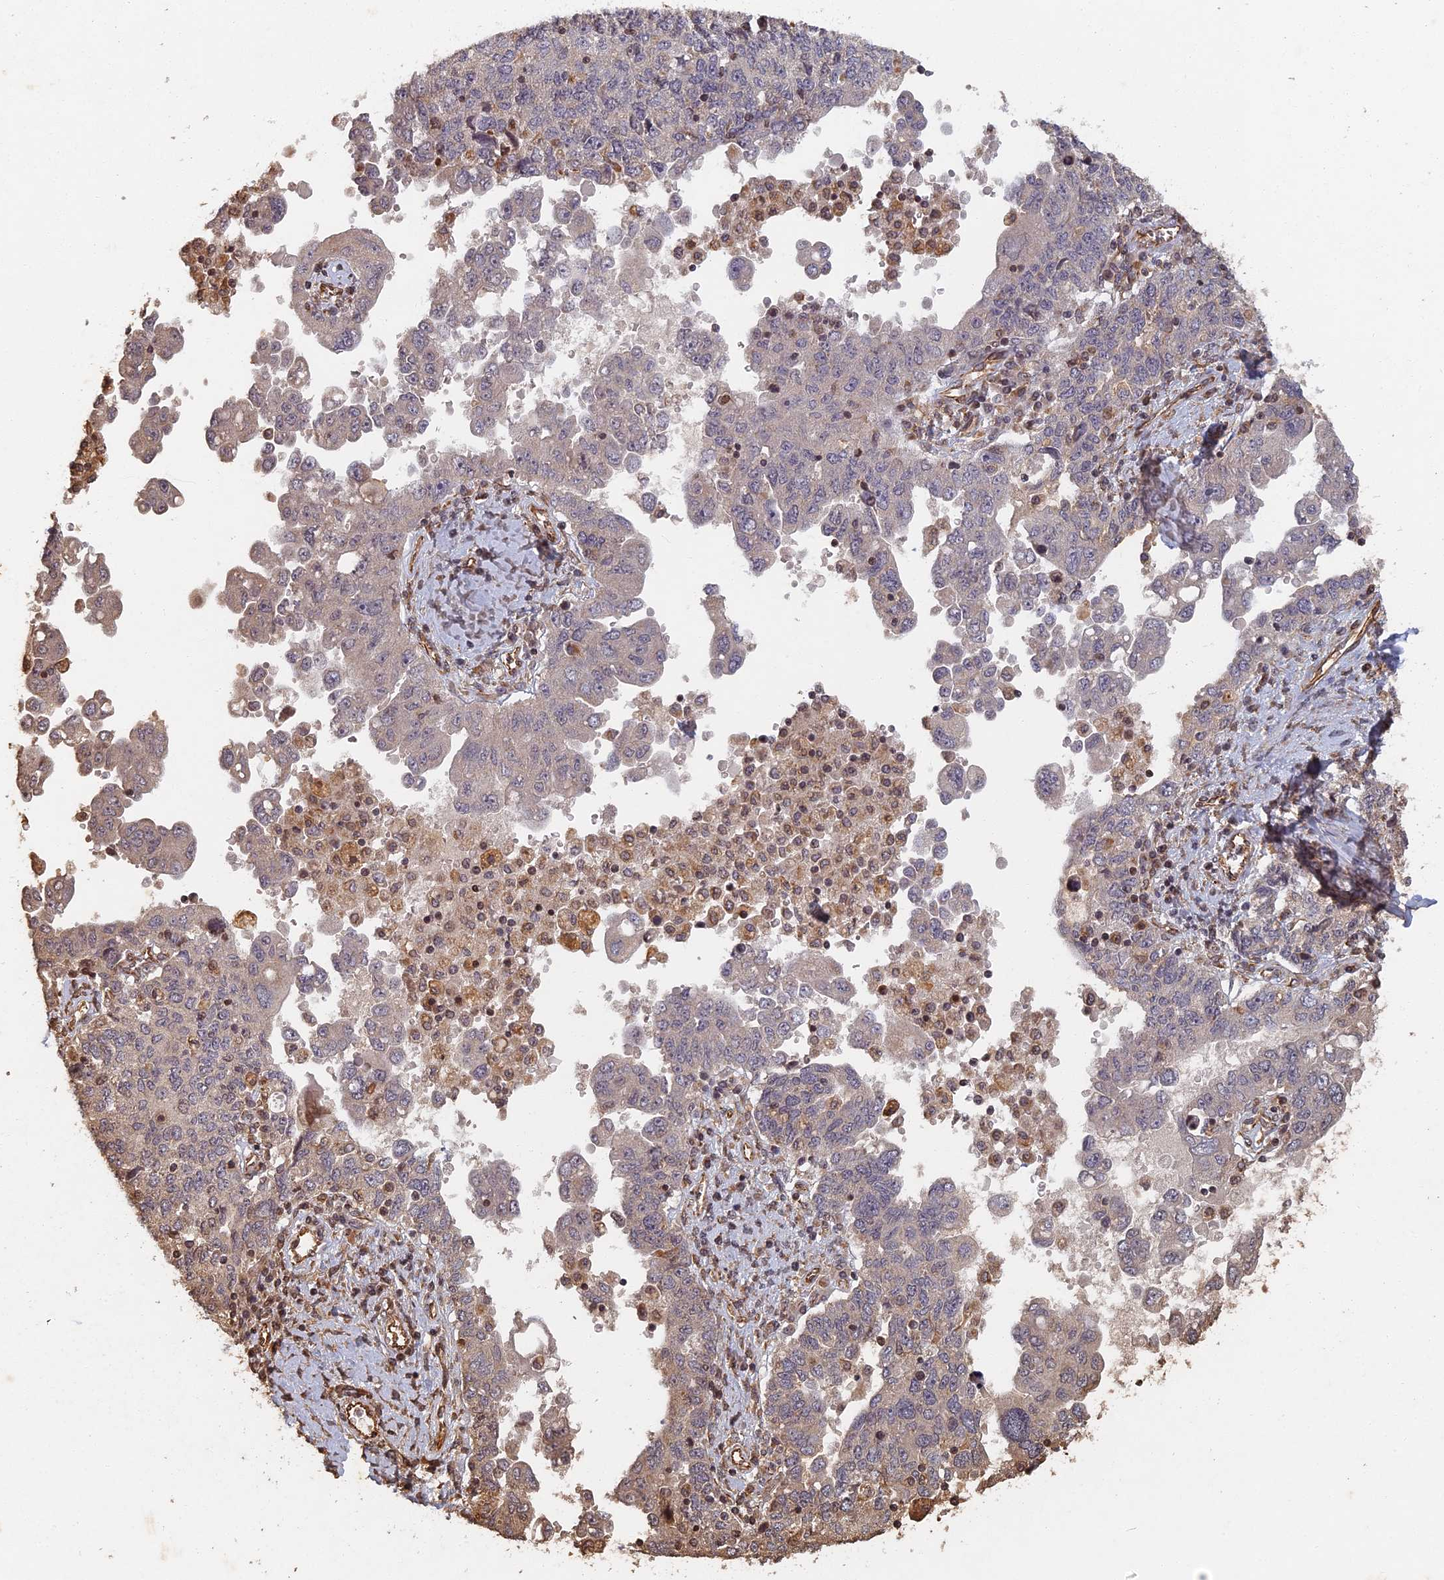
{"staining": {"intensity": "negative", "quantity": "none", "location": "none"}, "tissue": "ovarian cancer", "cell_type": "Tumor cells", "image_type": "cancer", "snomed": [{"axis": "morphology", "description": "Carcinoma, endometroid"}, {"axis": "topography", "description": "Ovary"}], "caption": "Immunohistochemistry (IHC) histopathology image of human ovarian endometroid carcinoma stained for a protein (brown), which shows no expression in tumor cells.", "gene": "ABCB10", "patient": {"sex": "female", "age": 62}}